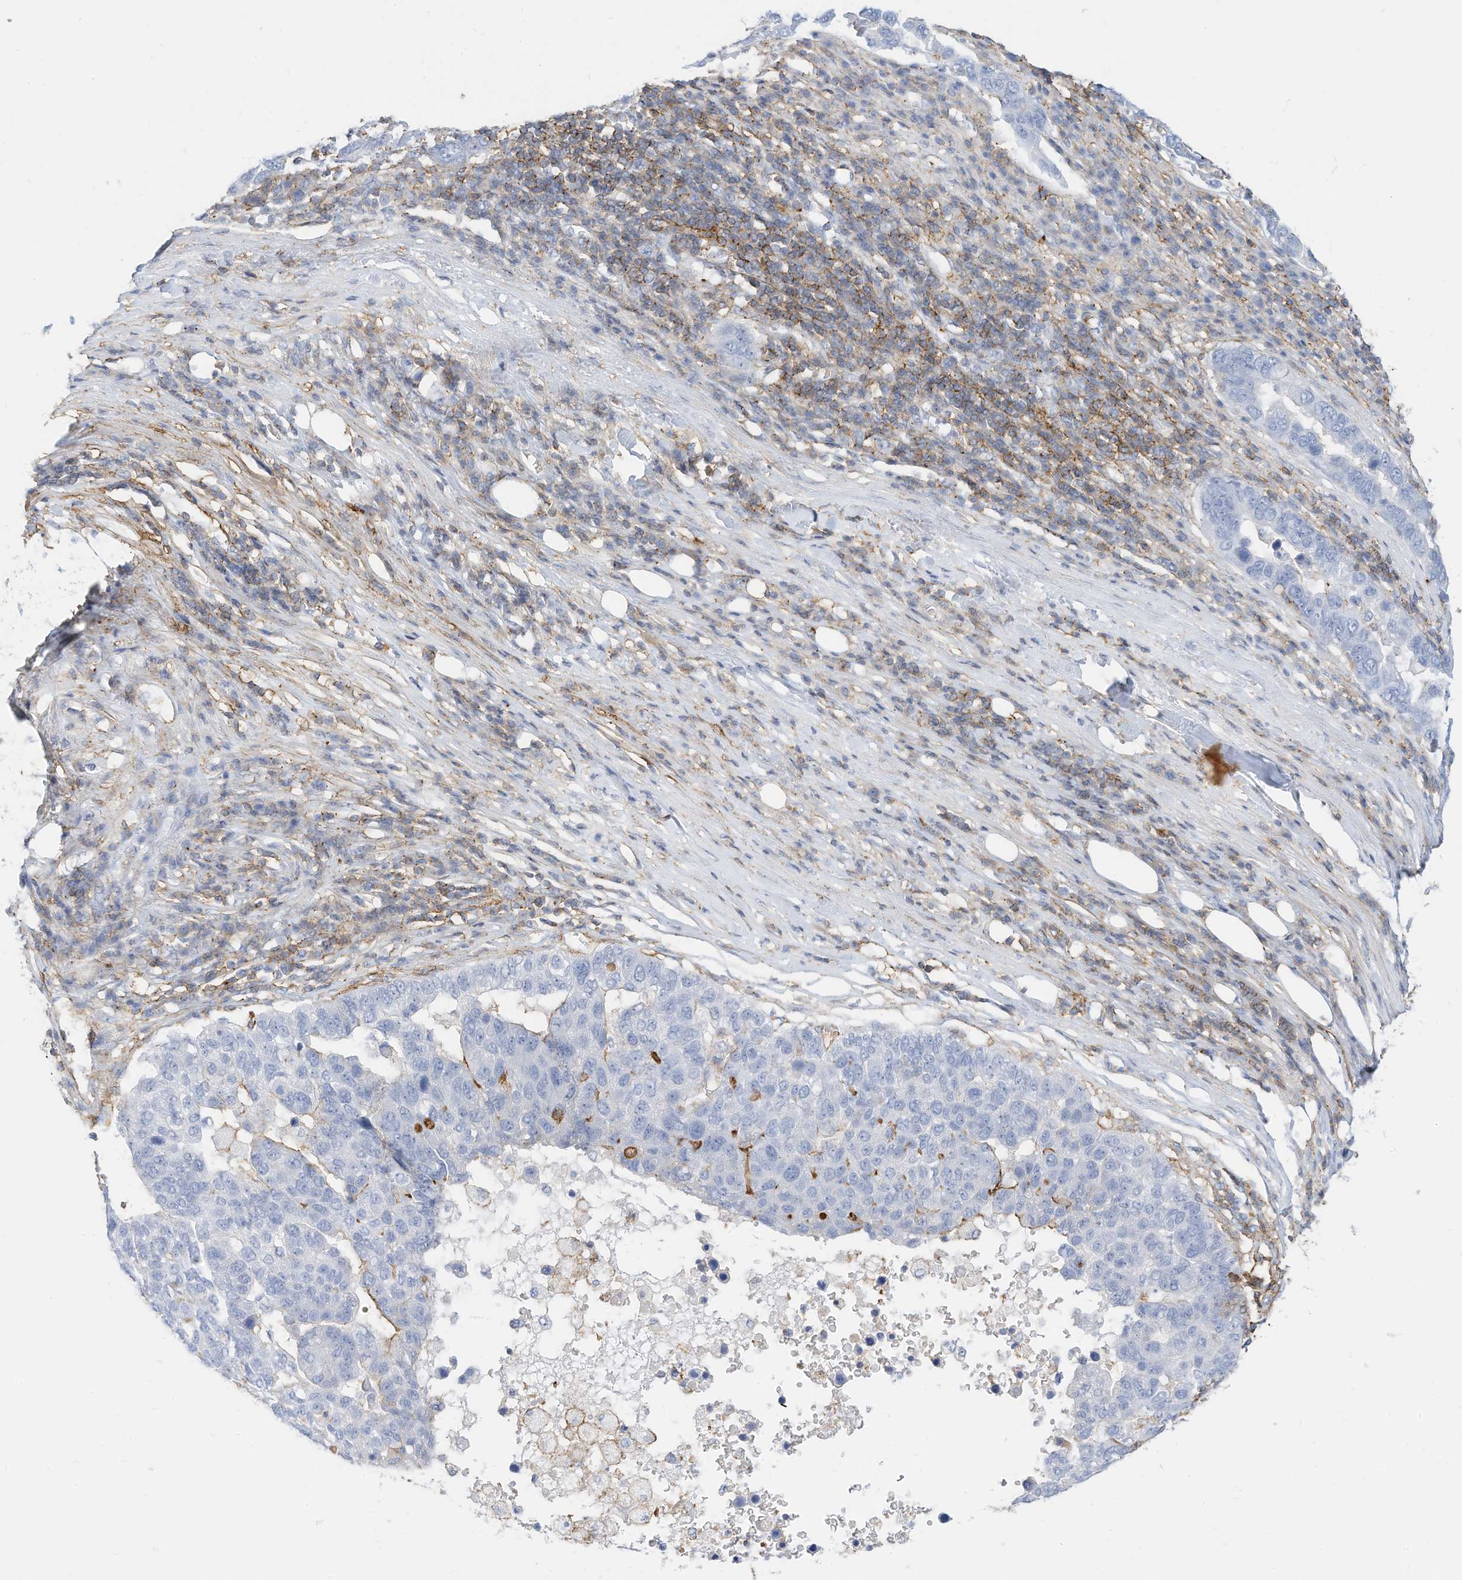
{"staining": {"intensity": "negative", "quantity": "none", "location": "none"}, "tissue": "pancreatic cancer", "cell_type": "Tumor cells", "image_type": "cancer", "snomed": [{"axis": "morphology", "description": "Adenocarcinoma, NOS"}, {"axis": "topography", "description": "Pancreas"}], "caption": "IHC histopathology image of pancreatic cancer stained for a protein (brown), which reveals no staining in tumor cells. (DAB (3,3'-diaminobenzidine) IHC, high magnification).", "gene": "TXNDC9", "patient": {"sex": "female", "age": 61}}